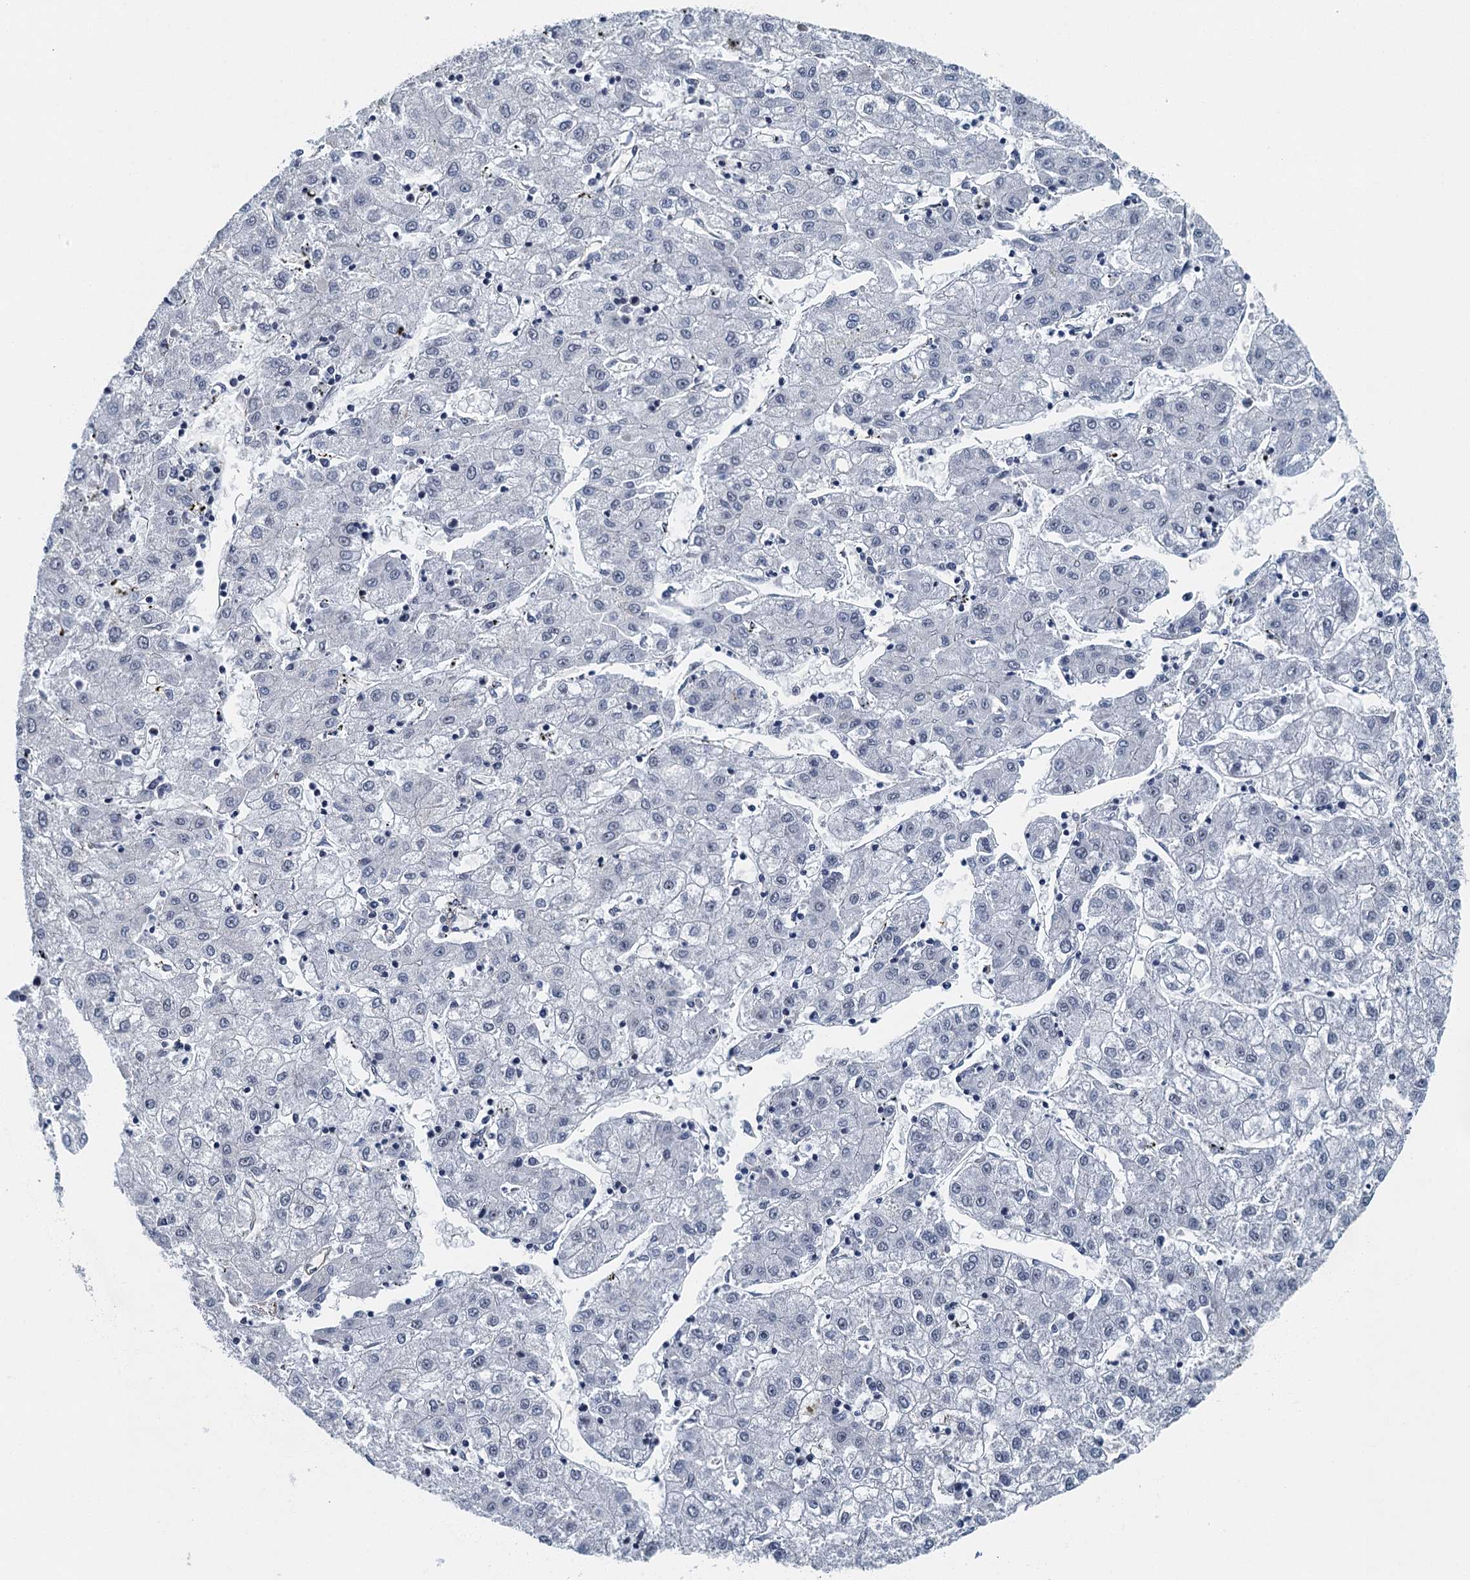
{"staining": {"intensity": "negative", "quantity": "none", "location": "none"}, "tissue": "liver cancer", "cell_type": "Tumor cells", "image_type": "cancer", "snomed": [{"axis": "morphology", "description": "Carcinoma, Hepatocellular, NOS"}, {"axis": "topography", "description": "Liver"}], "caption": "IHC of human liver cancer (hepatocellular carcinoma) demonstrates no expression in tumor cells. (DAB (3,3'-diaminobenzidine) immunohistochemistry with hematoxylin counter stain).", "gene": "GADL1", "patient": {"sex": "male", "age": 72}}